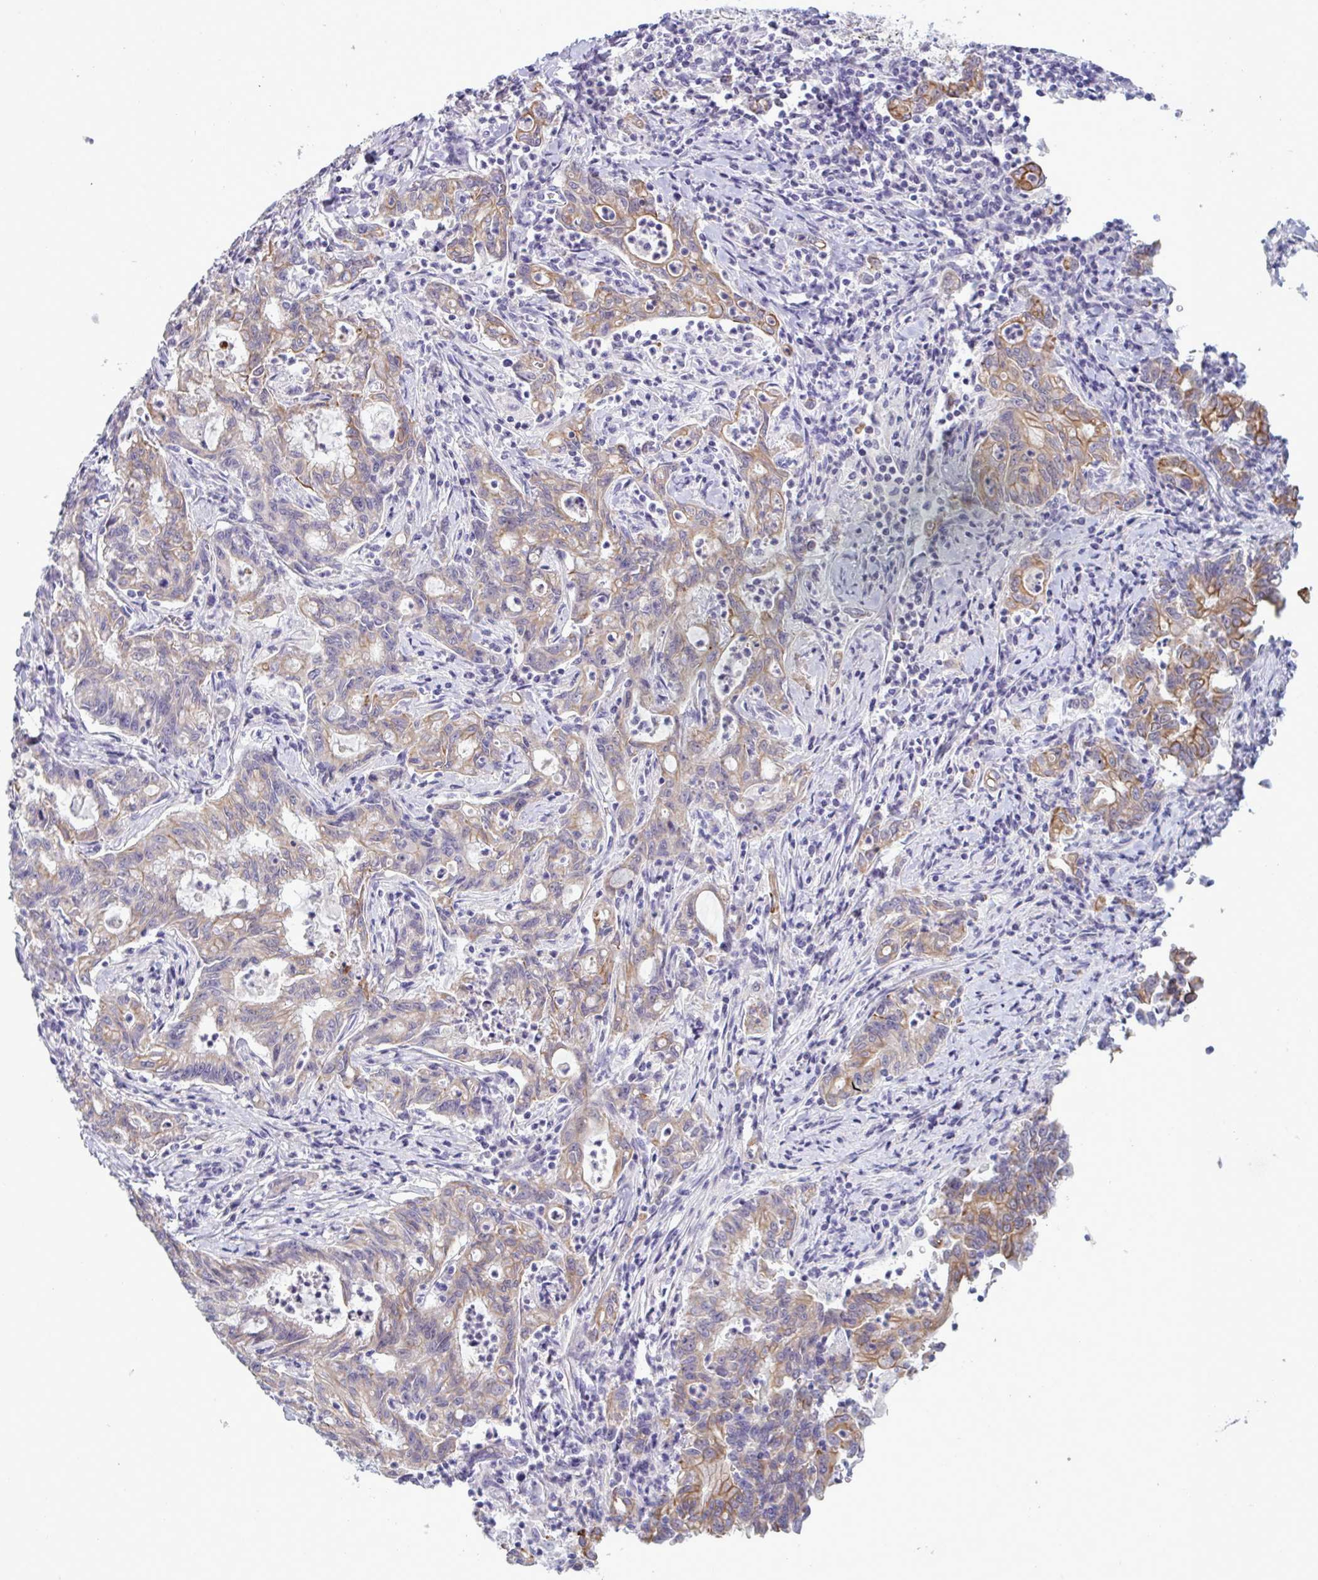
{"staining": {"intensity": "moderate", "quantity": "25%-75%", "location": "cytoplasmic/membranous"}, "tissue": "stomach cancer", "cell_type": "Tumor cells", "image_type": "cancer", "snomed": [{"axis": "morphology", "description": "Adenocarcinoma, NOS"}, {"axis": "topography", "description": "Stomach, upper"}], "caption": "Protein expression analysis of human adenocarcinoma (stomach) reveals moderate cytoplasmic/membranous staining in approximately 25%-75% of tumor cells. (Brightfield microscopy of DAB IHC at high magnification).", "gene": "TENT5D", "patient": {"sex": "female", "age": 79}}